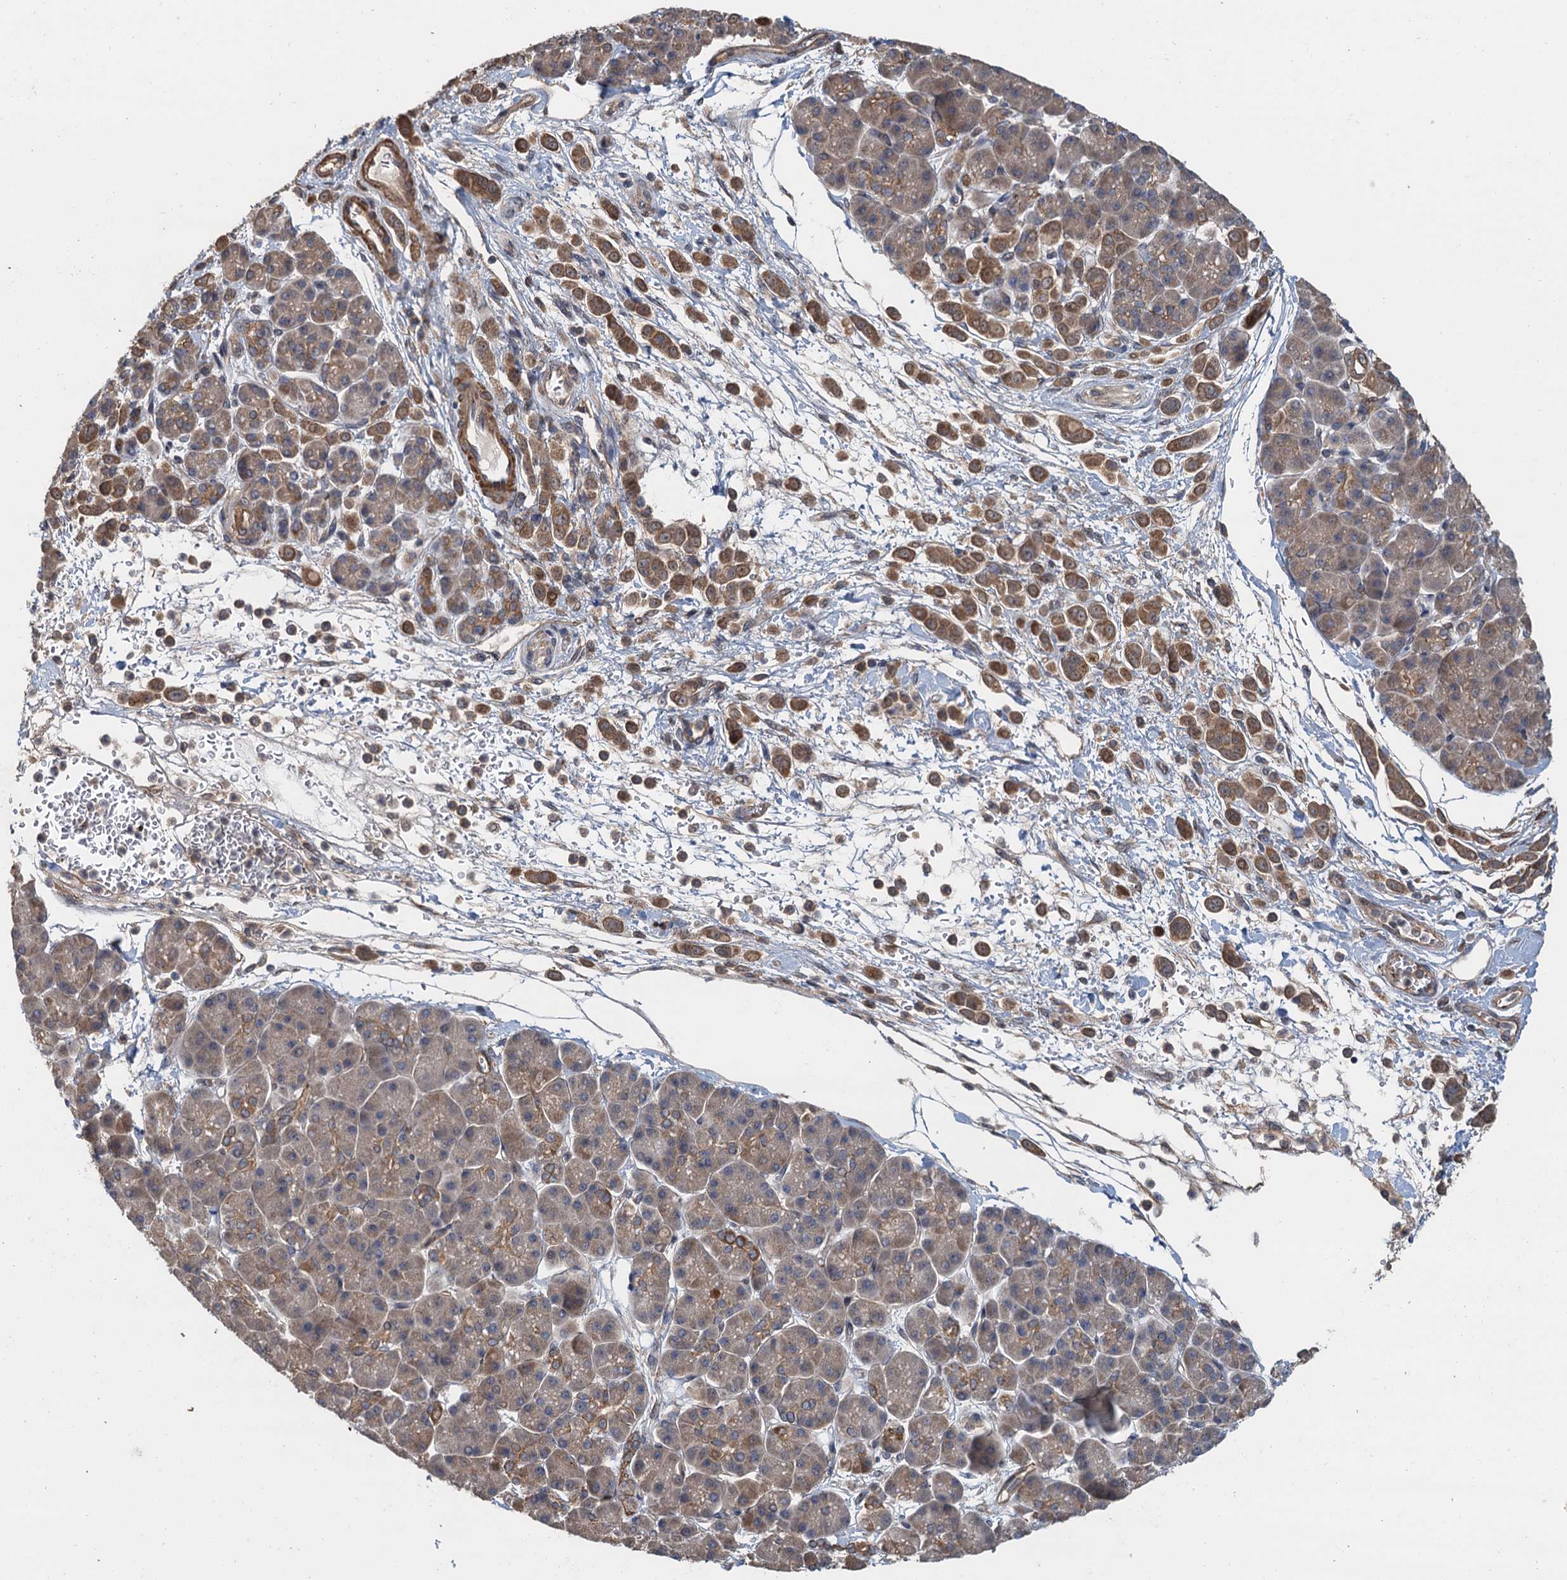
{"staining": {"intensity": "moderate", "quantity": ">75%", "location": "cytoplasmic/membranous"}, "tissue": "pancreatic cancer", "cell_type": "Tumor cells", "image_type": "cancer", "snomed": [{"axis": "morphology", "description": "Normal tissue, NOS"}, {"axis": "morphology", "description": "Adenocarcinoma, NOS"}, {"axis": "topography", "description": "Pancreas"}], "caption": "Human pancreatic cancer (adenocarcinoma) stained with a protein marker shows moderate staining in tumor cells.", "gene": "MEAK7", "patient": {"sex": "female", "age": 64}}